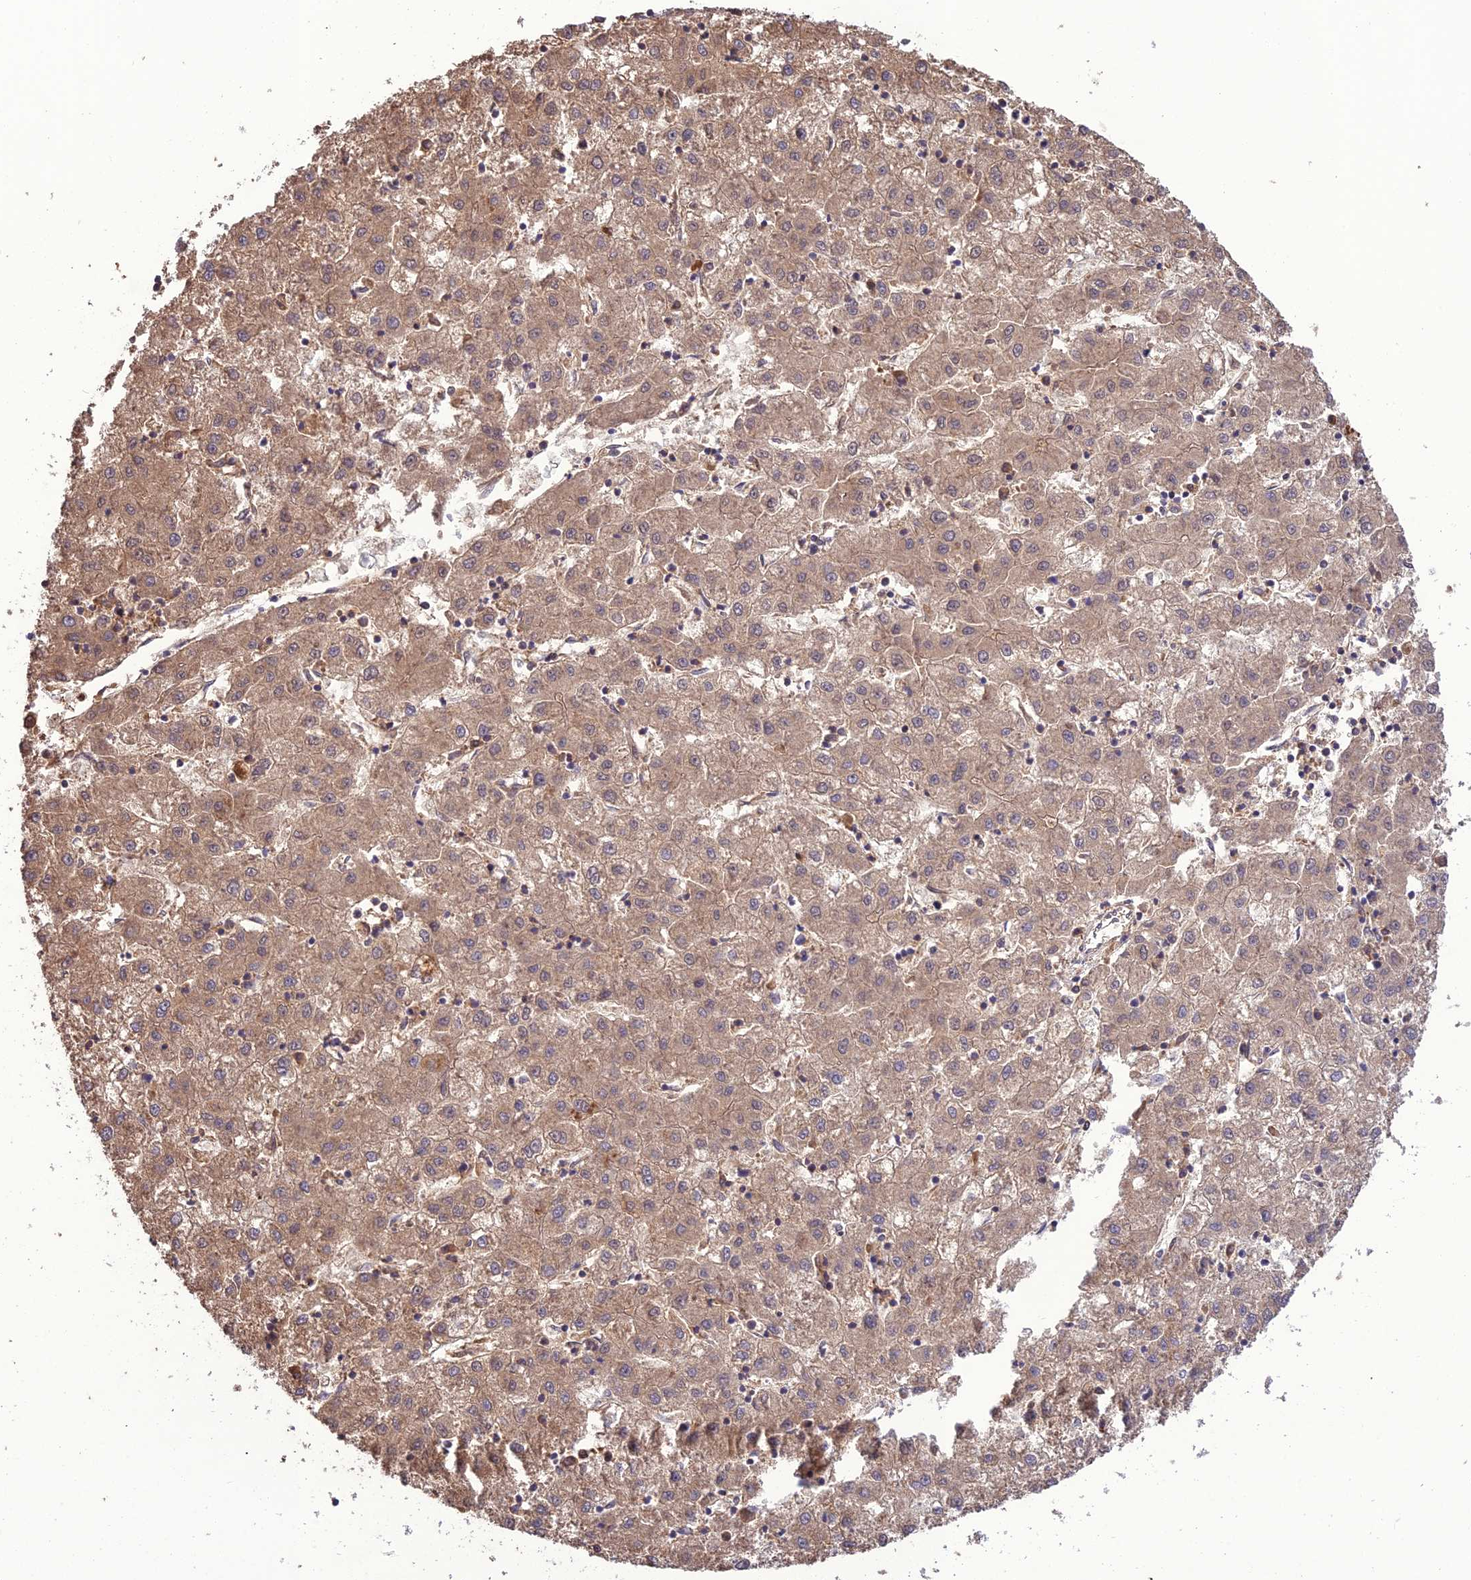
{"staining": {"intensity": "moderate", "quantity": ">75%", "location": "cytoplasmic/membranous"}, "tissue": "liver cancer", "cell_type": "Tumor cells", "image_type": "cancer", "snomed": [{"axis": "morphology", "description": "Carcinoma, Hepatocellular, NOS"}, {"axis": "topography", "description": "Liver"}], "caption": "Immunohistochemistry (IHC) staining of liver cancer (hepatocellular carcinoma), which shows medium levels of moderate cytoplasmic/membranous staining in approximately >75% of tumor cells indicating moderate cytoplasmic/membranous protein staining. The staining was performed using DAB (3,3'-diaminobenzidine) (brown) for protein detection and nuclei were counterstained in hematoxylin (blue).", "gene": "KCTD16", "patient": {"sex": "male", "age": 72}}